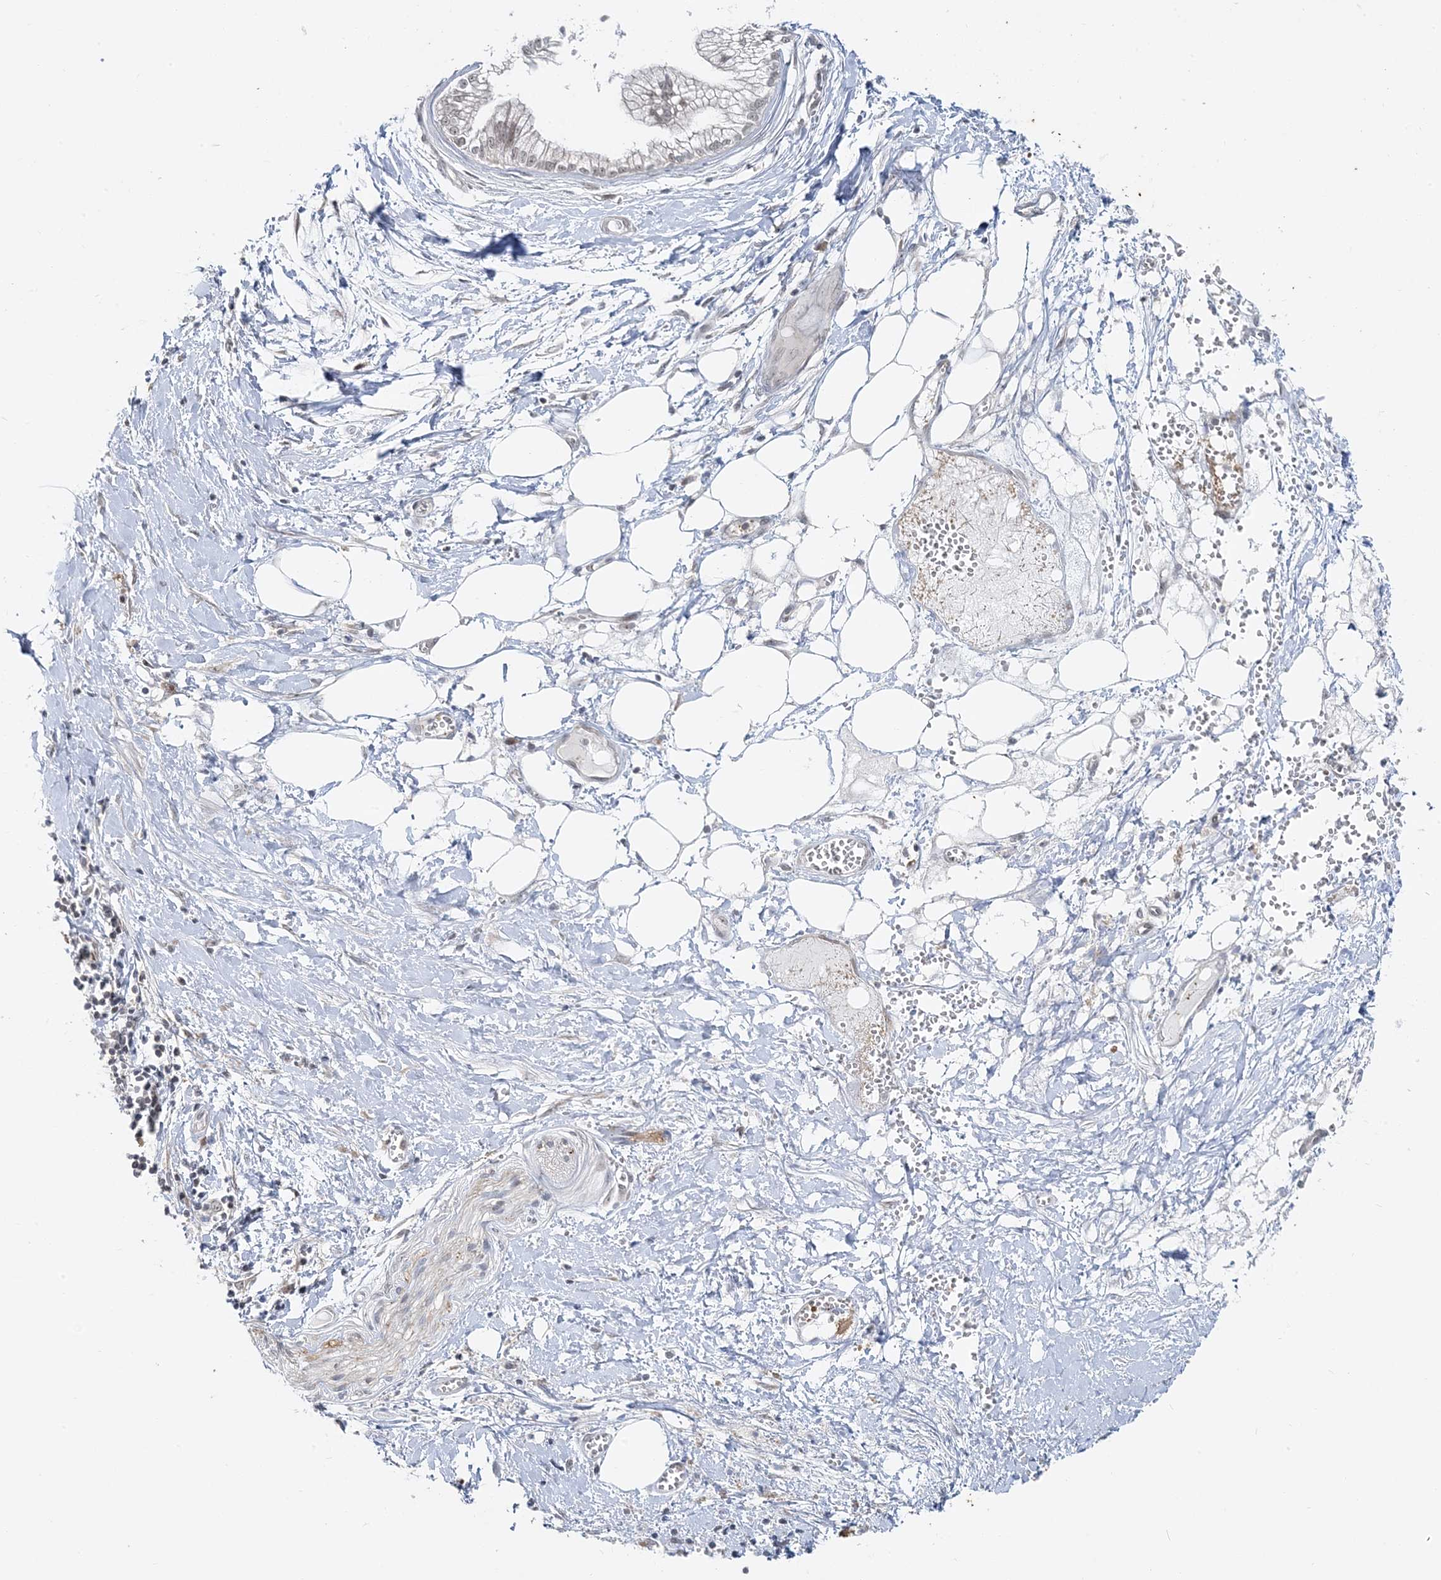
{"staining": {"intensity": "weak", "quantity": "<25%", "location": "nuclear"}, "tissue": "pancreatic cancer", "cell_type": "Tumor cells", "image_type": "cancer", "snomed": [{"axis": "morphology", "description": "Adenocarcinoma, NOS"}, {"axis": "topography", "description": "Pancreas"}], "caption": "This image is of pancreatic cancer (adenocarcinoma) stained with immunohistochemistry (IHC) to label a protein in brown with the nuclei are counter-stained blue. There is no staining in tumor cells.", "gene": "LEXM", "patient": {"sex": "male", "age": 68}}